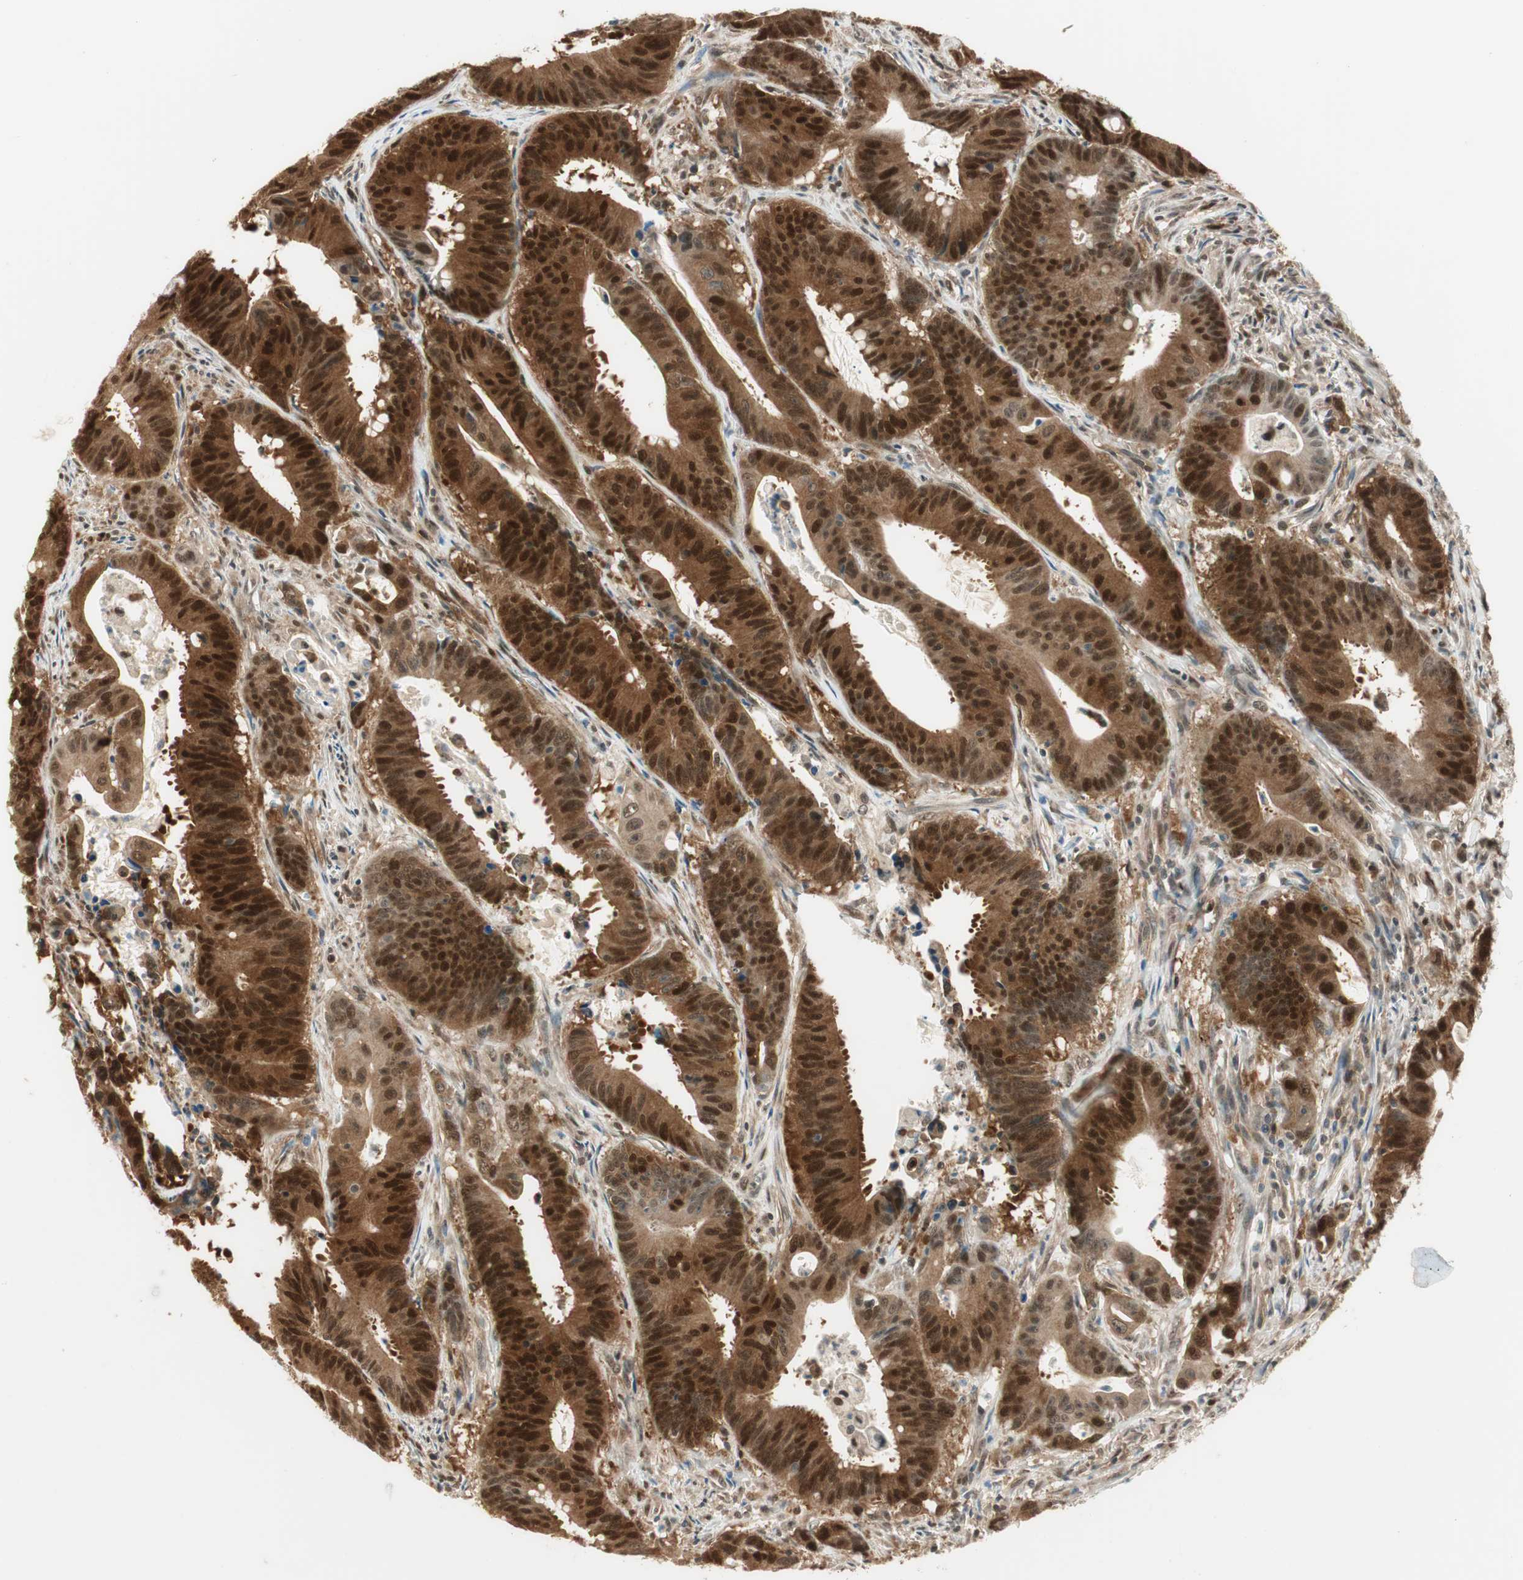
{"staining": {"intensity": "strong", "quantity": "25%-75%", "location": "cytoplasmic/membranous,nuclear"}, "tissue": "colorectal cancer", "cell_type": "Tumor cells", "image_type": "cancer", "snomed": [{"axis": "morphology", "description": "Adenocarcinoma, NOS"}, {"axis": "topography", "description": "Colon"}], "caption": "High-power microscopy captured an immunohistochemistry (IHC) photomicrograph of colorectal cancer (adenocarcinoma), revealing strong cytoplasmic/membranous and nuclear staining in approximately 25%-75% of tumor cells.", "gene": "IPO5", "patient": {"sex": "male", "age": 45}}